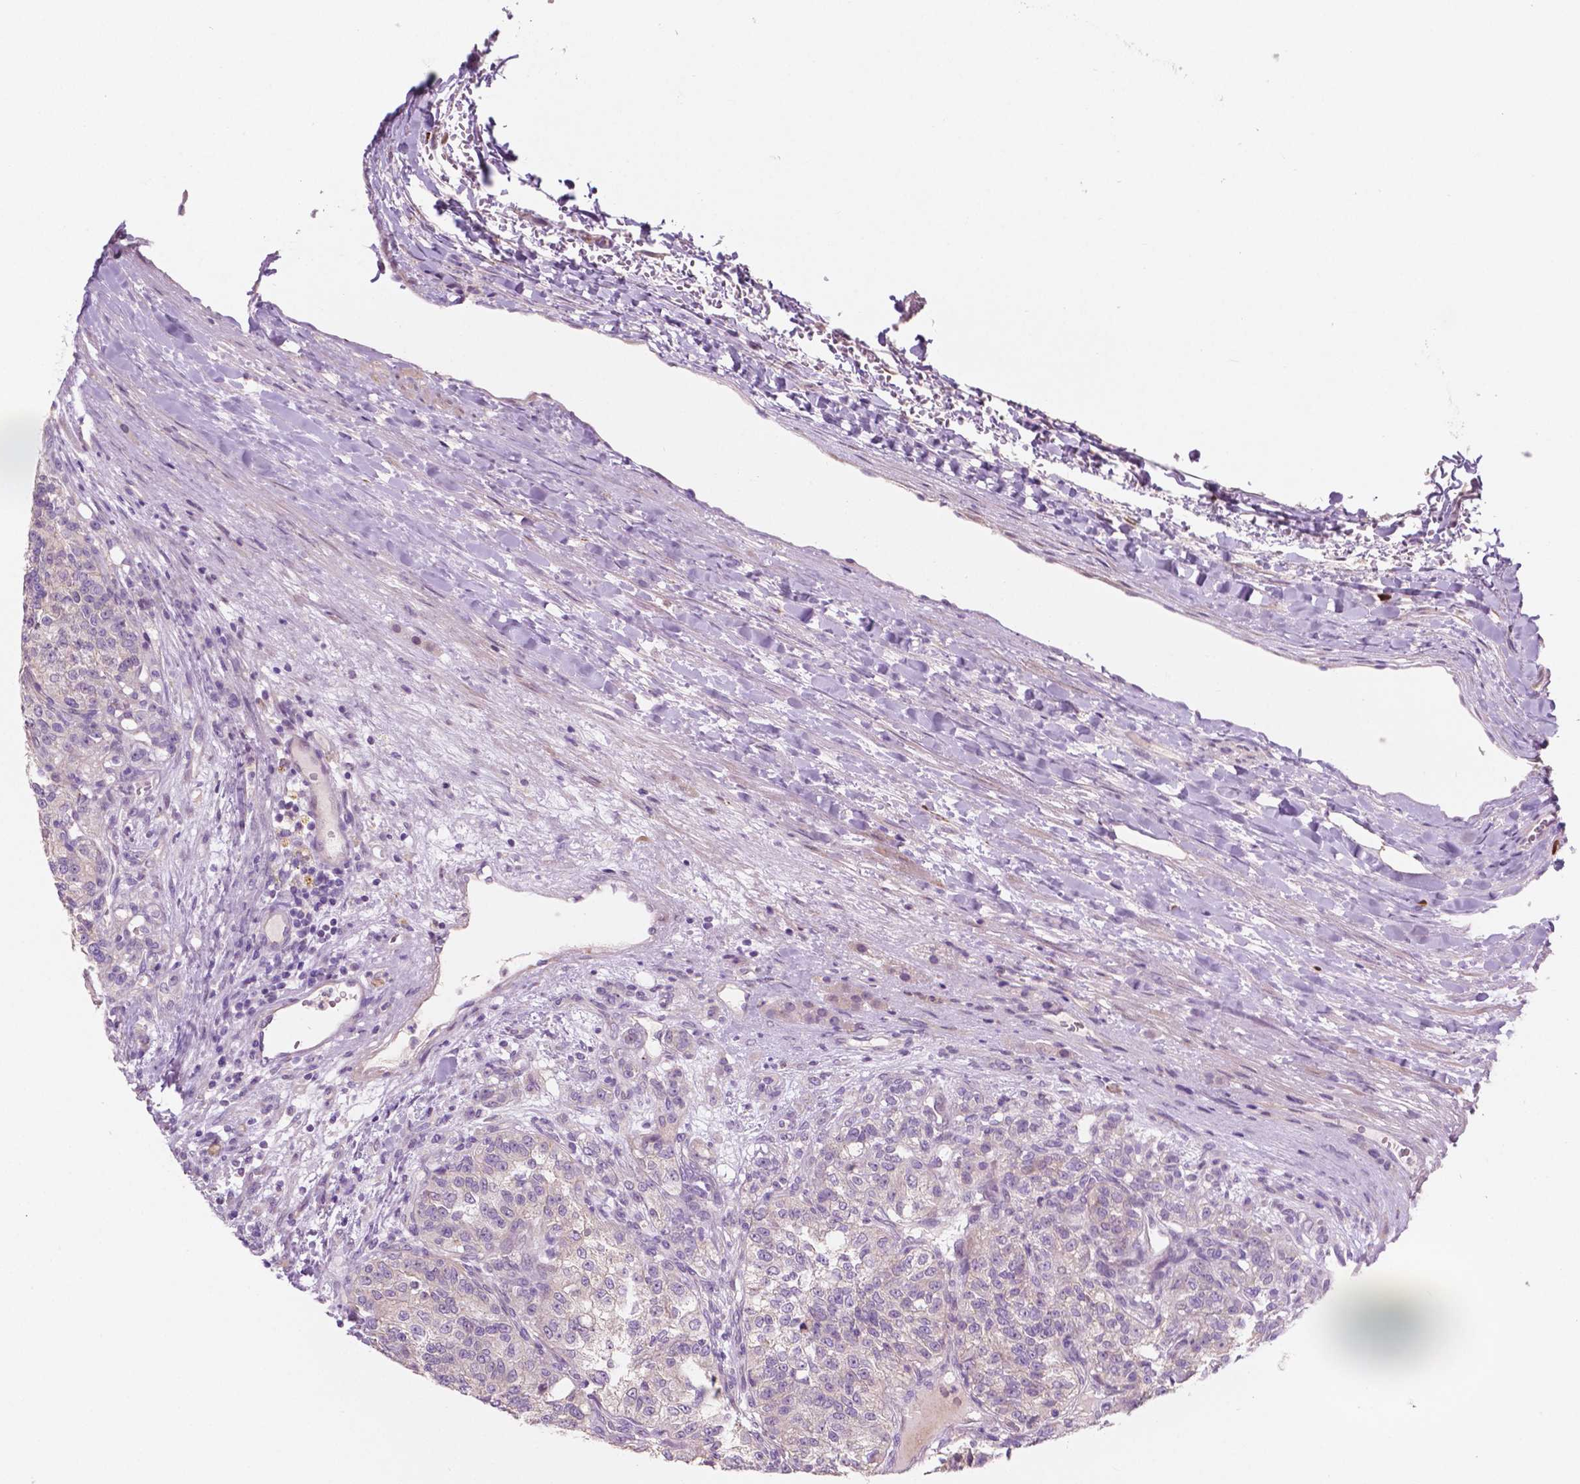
{"staining": {"intensity": "negative", "quantity": "none", "location": "none"}, "tissue": "renal cancer", "cell_type": "Tumor cells", "image_type": "cancer", "snomed": [{"axis": "morphology", "description": "Adenocarcinoma, NOS"}, {"axis": "topography", "description": "Kidney"}], "caption": "Image shows no significant protein staining in tumor cells of renal cancer (adenocarcinoma).", "gene": "LRP1B", "patient": {"sex": "female", "age": 63}}